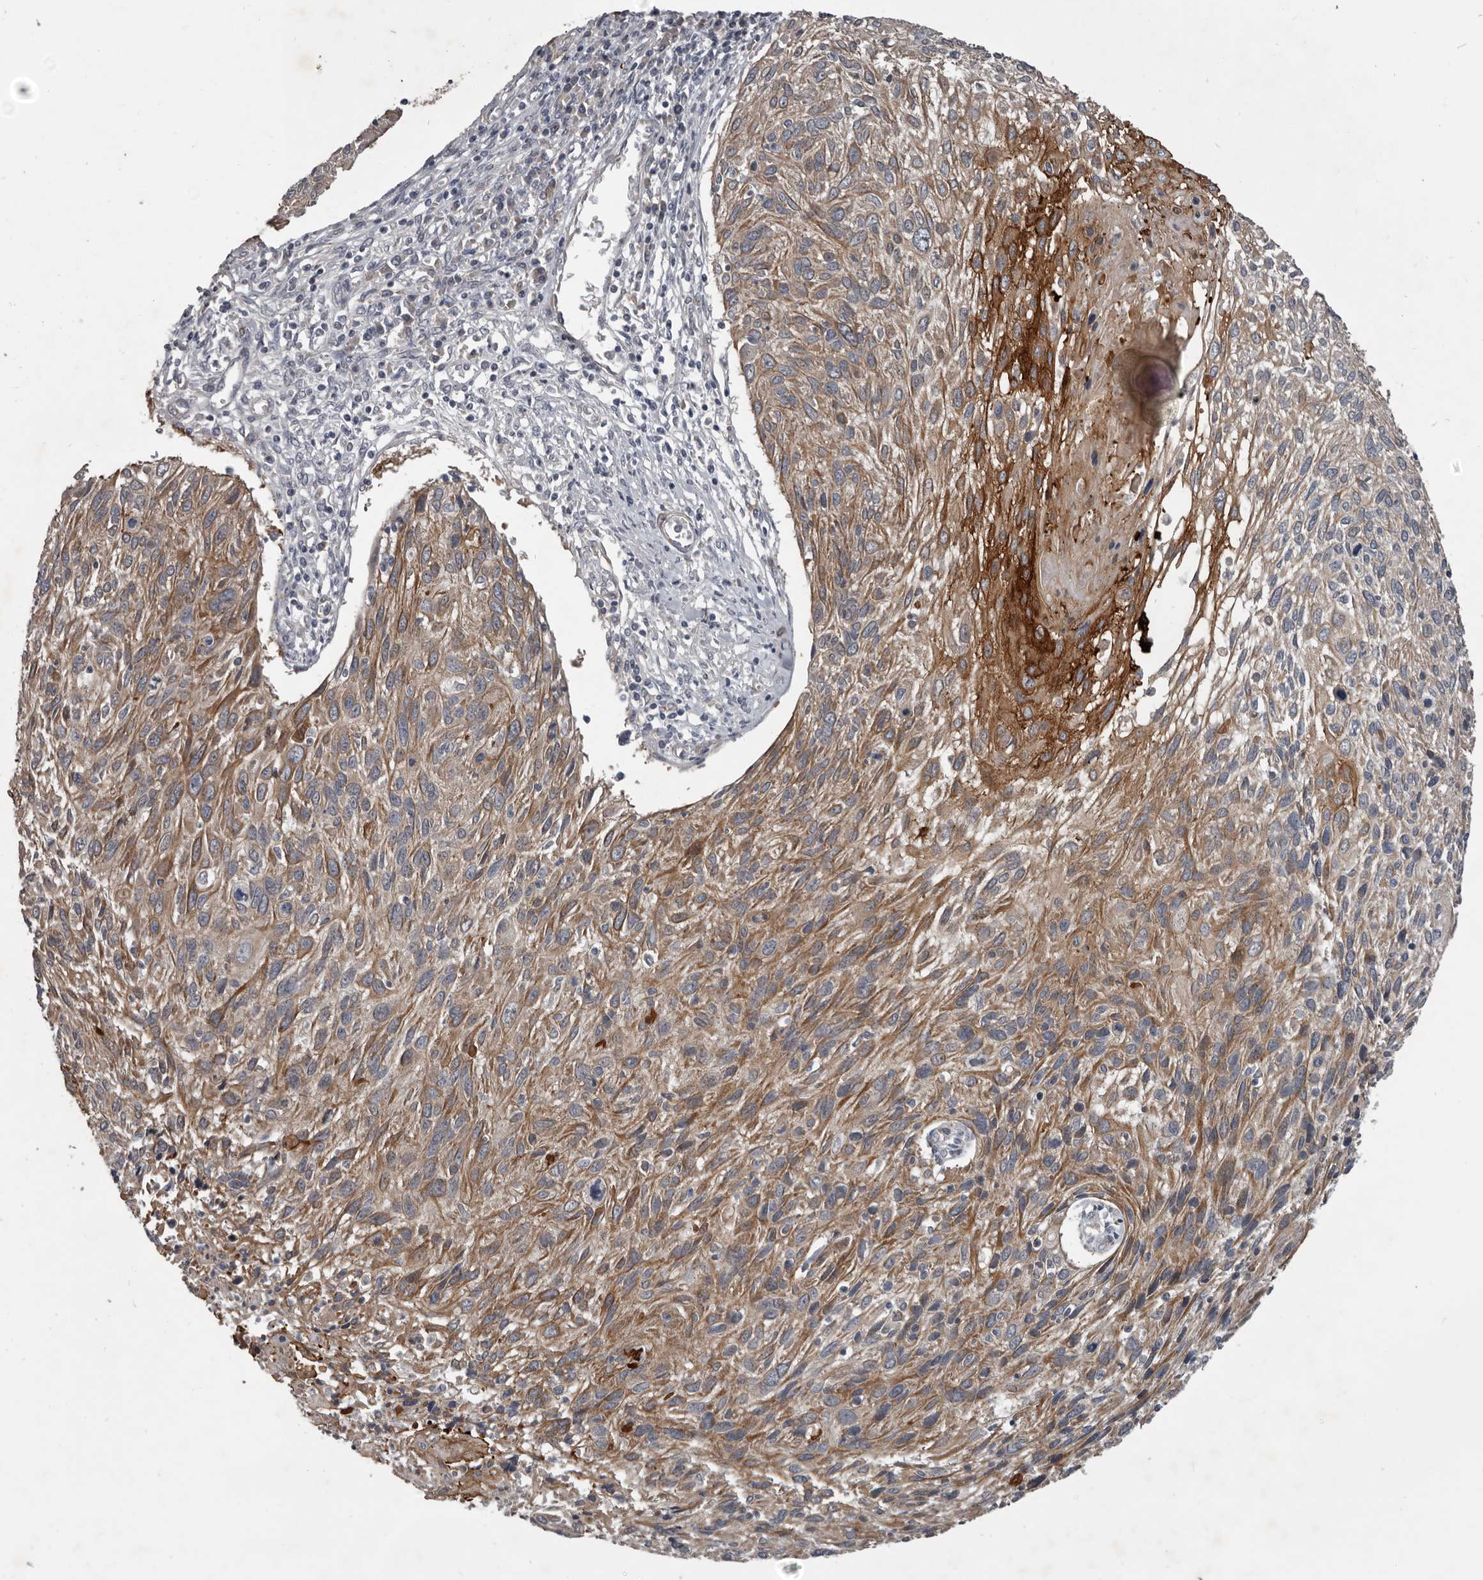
{"staining": {"intensity": "moderate", "quantity": ">75%", "location": "cytoplasmic/membranous"}, "tissue": "cervical cancer", "cell_type": "Tumor cells", "image_type": "cancer", "snomed": [{"axis": "morphology", "description": "Squamous cell carcinoma, NOS"}, {"axis": "topography", "description": "Cervix"}], "caption": "Squamous cell carcinoma (cervical) was stained to show a protein in brown. There is medium levels of moderate cytoplasmic/membranous positivity in approximately >75% of tumor cells.", "gene": "C1orf216", "patient": {"sex": "female", "age": 51}}